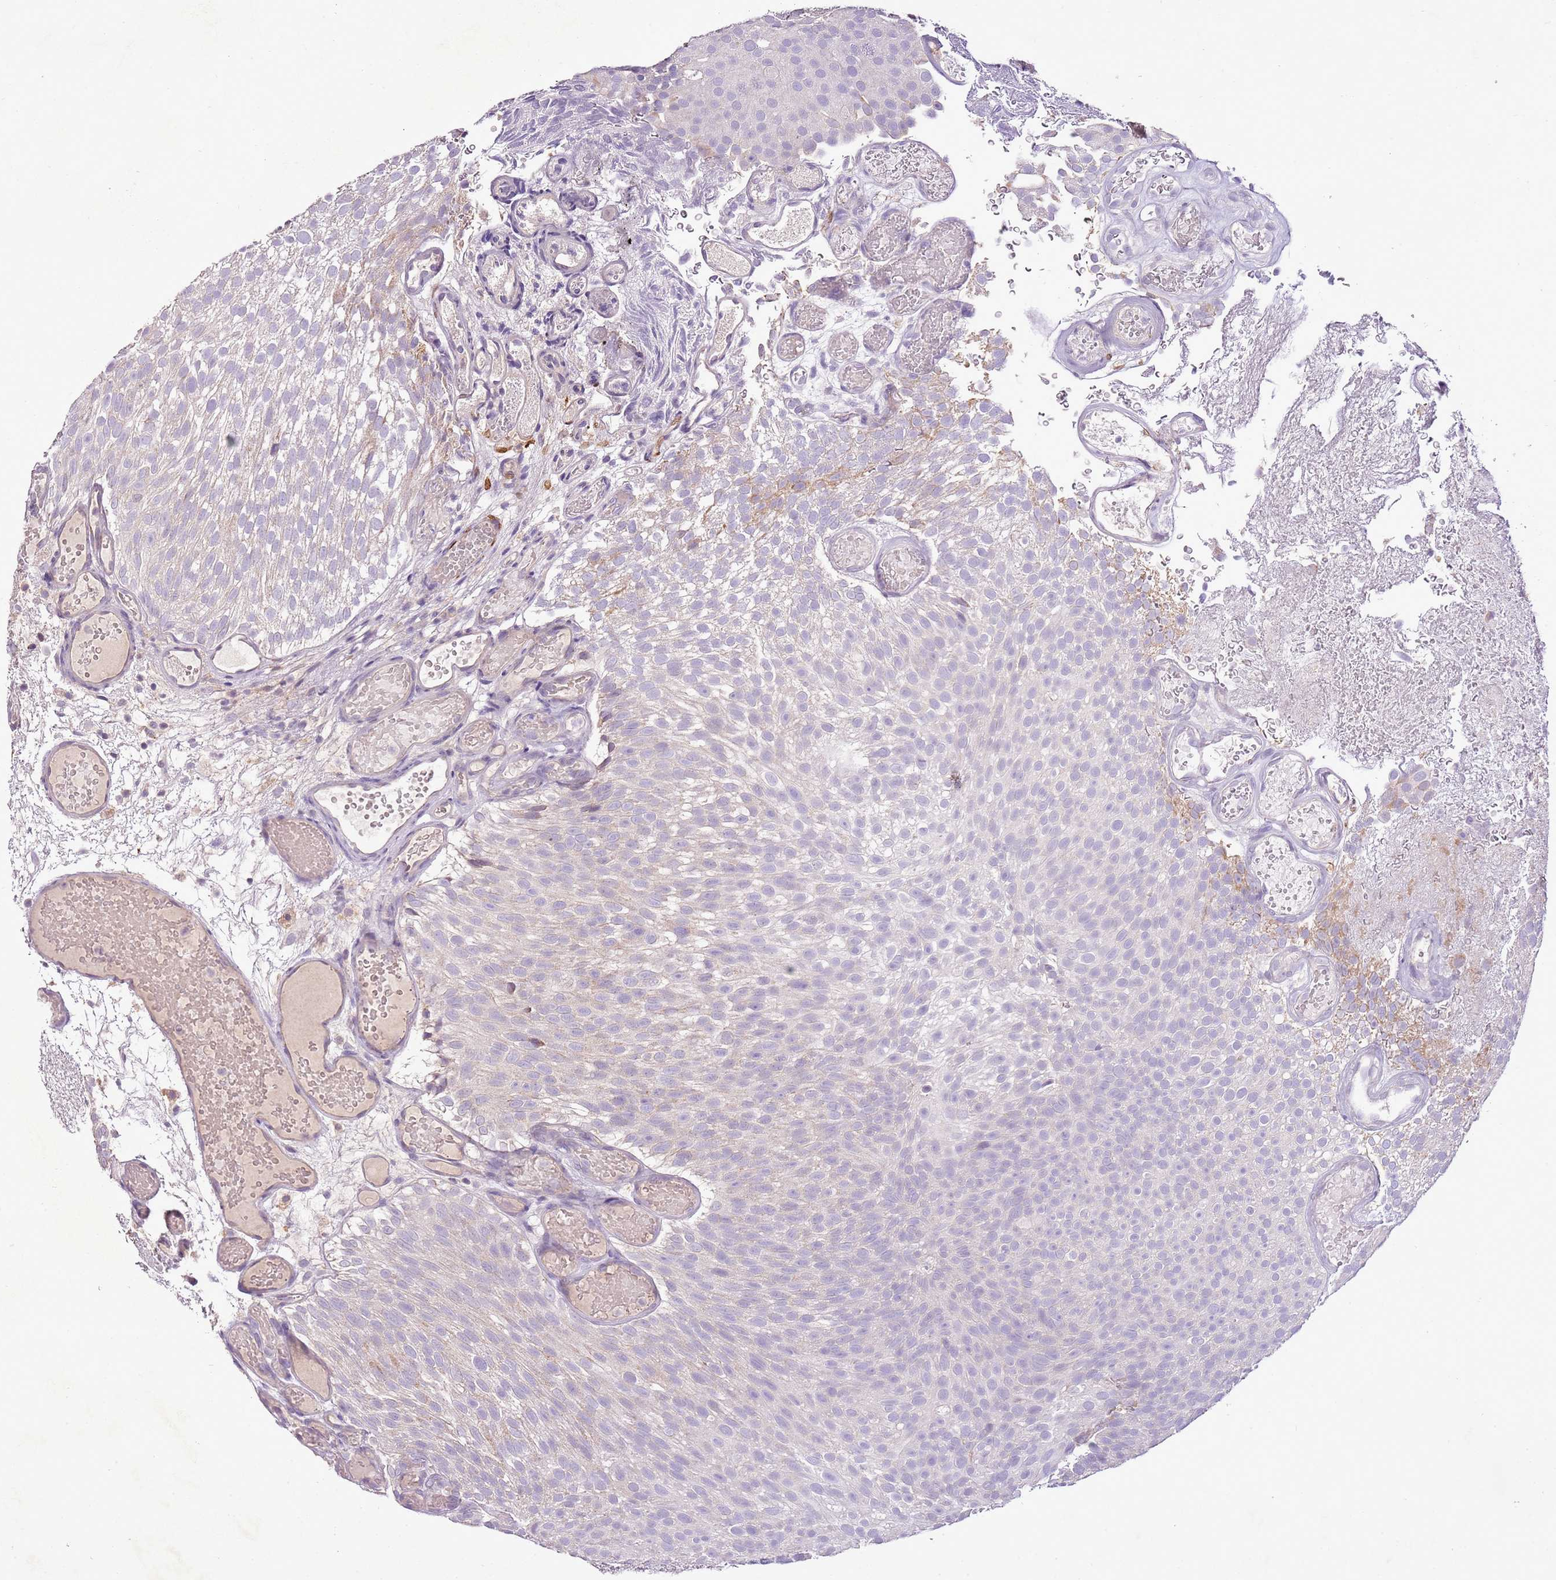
{"staining": {"intensity": "negative", "quantity": "none", "location": "none"}, "tissue": "urothelial cancer", "cell_type": "Tumor cells", "image_type": "cancer", "snomed": [{"axis": "morphology", "description": "Urothelial carcinoma, Low grade"}, {"axis": "topography", "description": "Urinary bladder"}], "caption": "Photomicrograph shows no significant protein positivity in tumor cells of urothelial cancer.", "gene": "CMKLR1", "patient": {"sex": "male", "age": 78}}